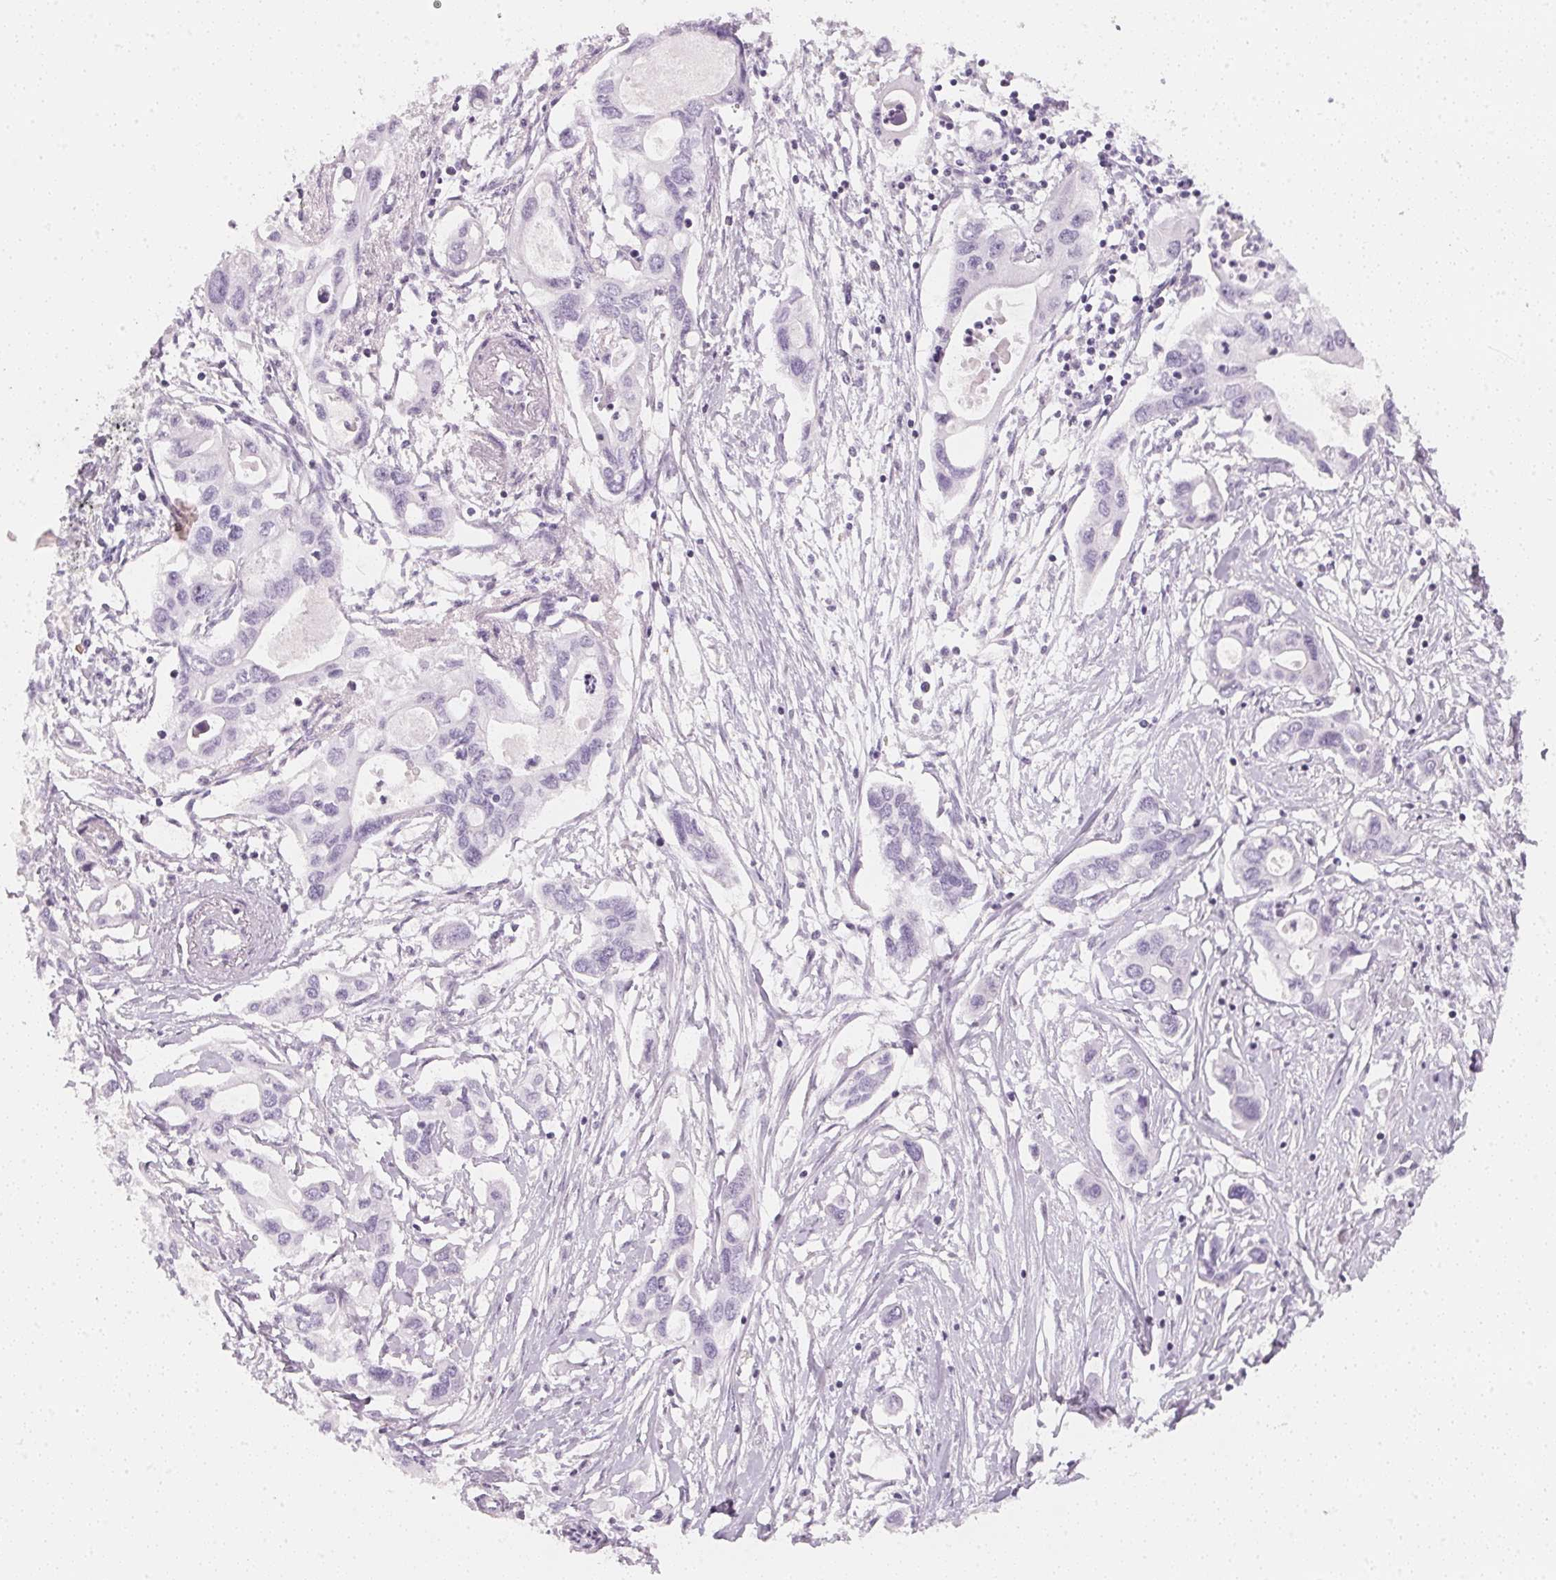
{"staining": {"intensity": "negative", "quantity": "none", "location": "none"}, "tissue": "pancreatic cancer", "cell_type": "Tumor cells", "image_type": "cancer", "snomed": [{"axis": "morphology", "description": "Adenocarcinoma, NOS"}, {"axis": "topography", "description": "Pancreas"}], "caption": "Immunohistochemistry (IHC) of human pancreatic adenocarcinoma reveals no positivity in tumor cells.", "gene": "CFAP276", "patient": {"sex": "male", "age": 60}}